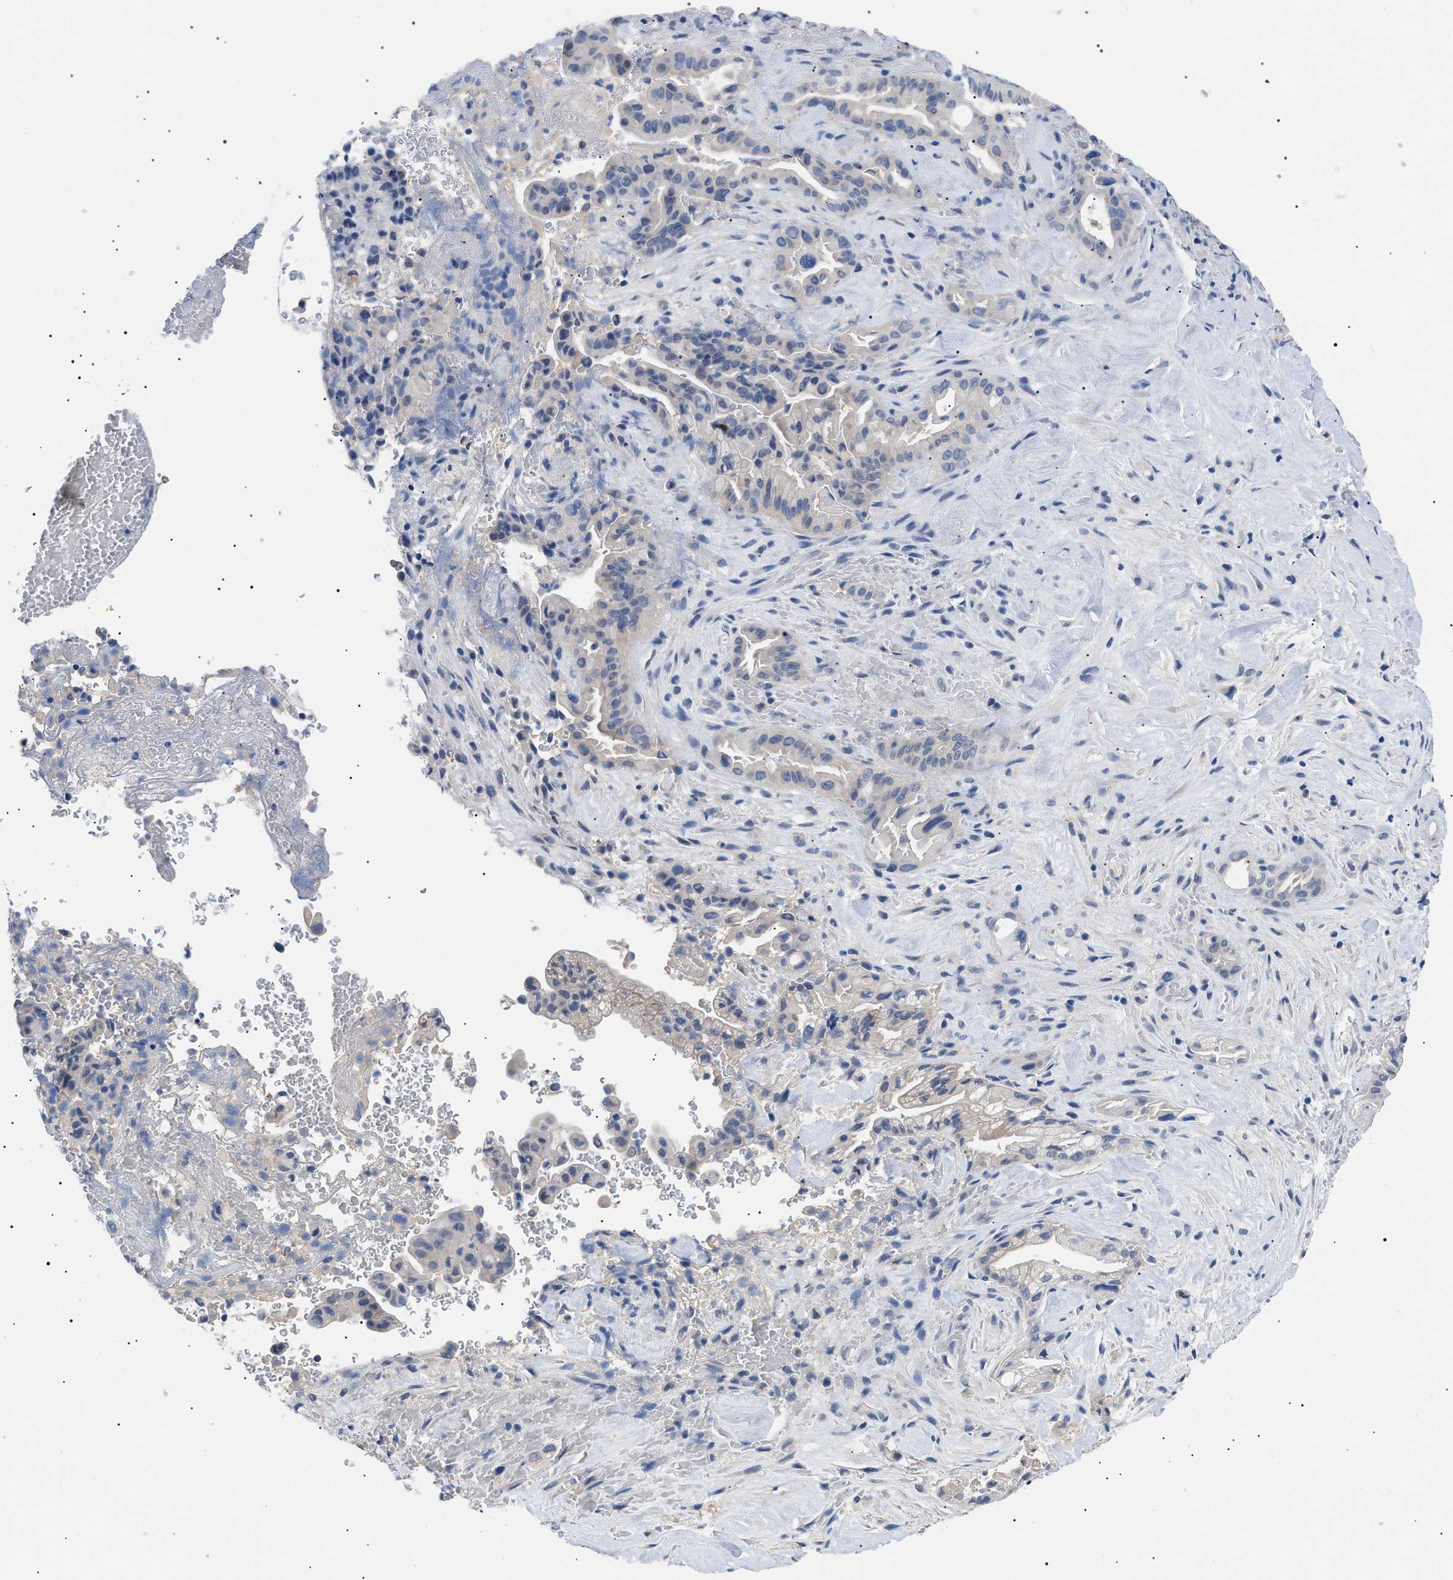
{"staining": {"intensity": "negative", "quantity": "none", "location": "none"}, "tissue": "liver cancer", "cell_type": "Tumor cells", "image_type": "cancer", "snomed": [{"axis": "morphology", "description": "Cholangiocarcinoma"}, {"axis": "topography", "description": "Liver"}], "caption": "A high-resolution image shows immunohistochemistry (IHC) staining of cholangiocarcinoma (liver), which shows no significant positivity in tumor cells.", "gene": "PRRT2", "patient": {"sex": "female", "age": 68}}